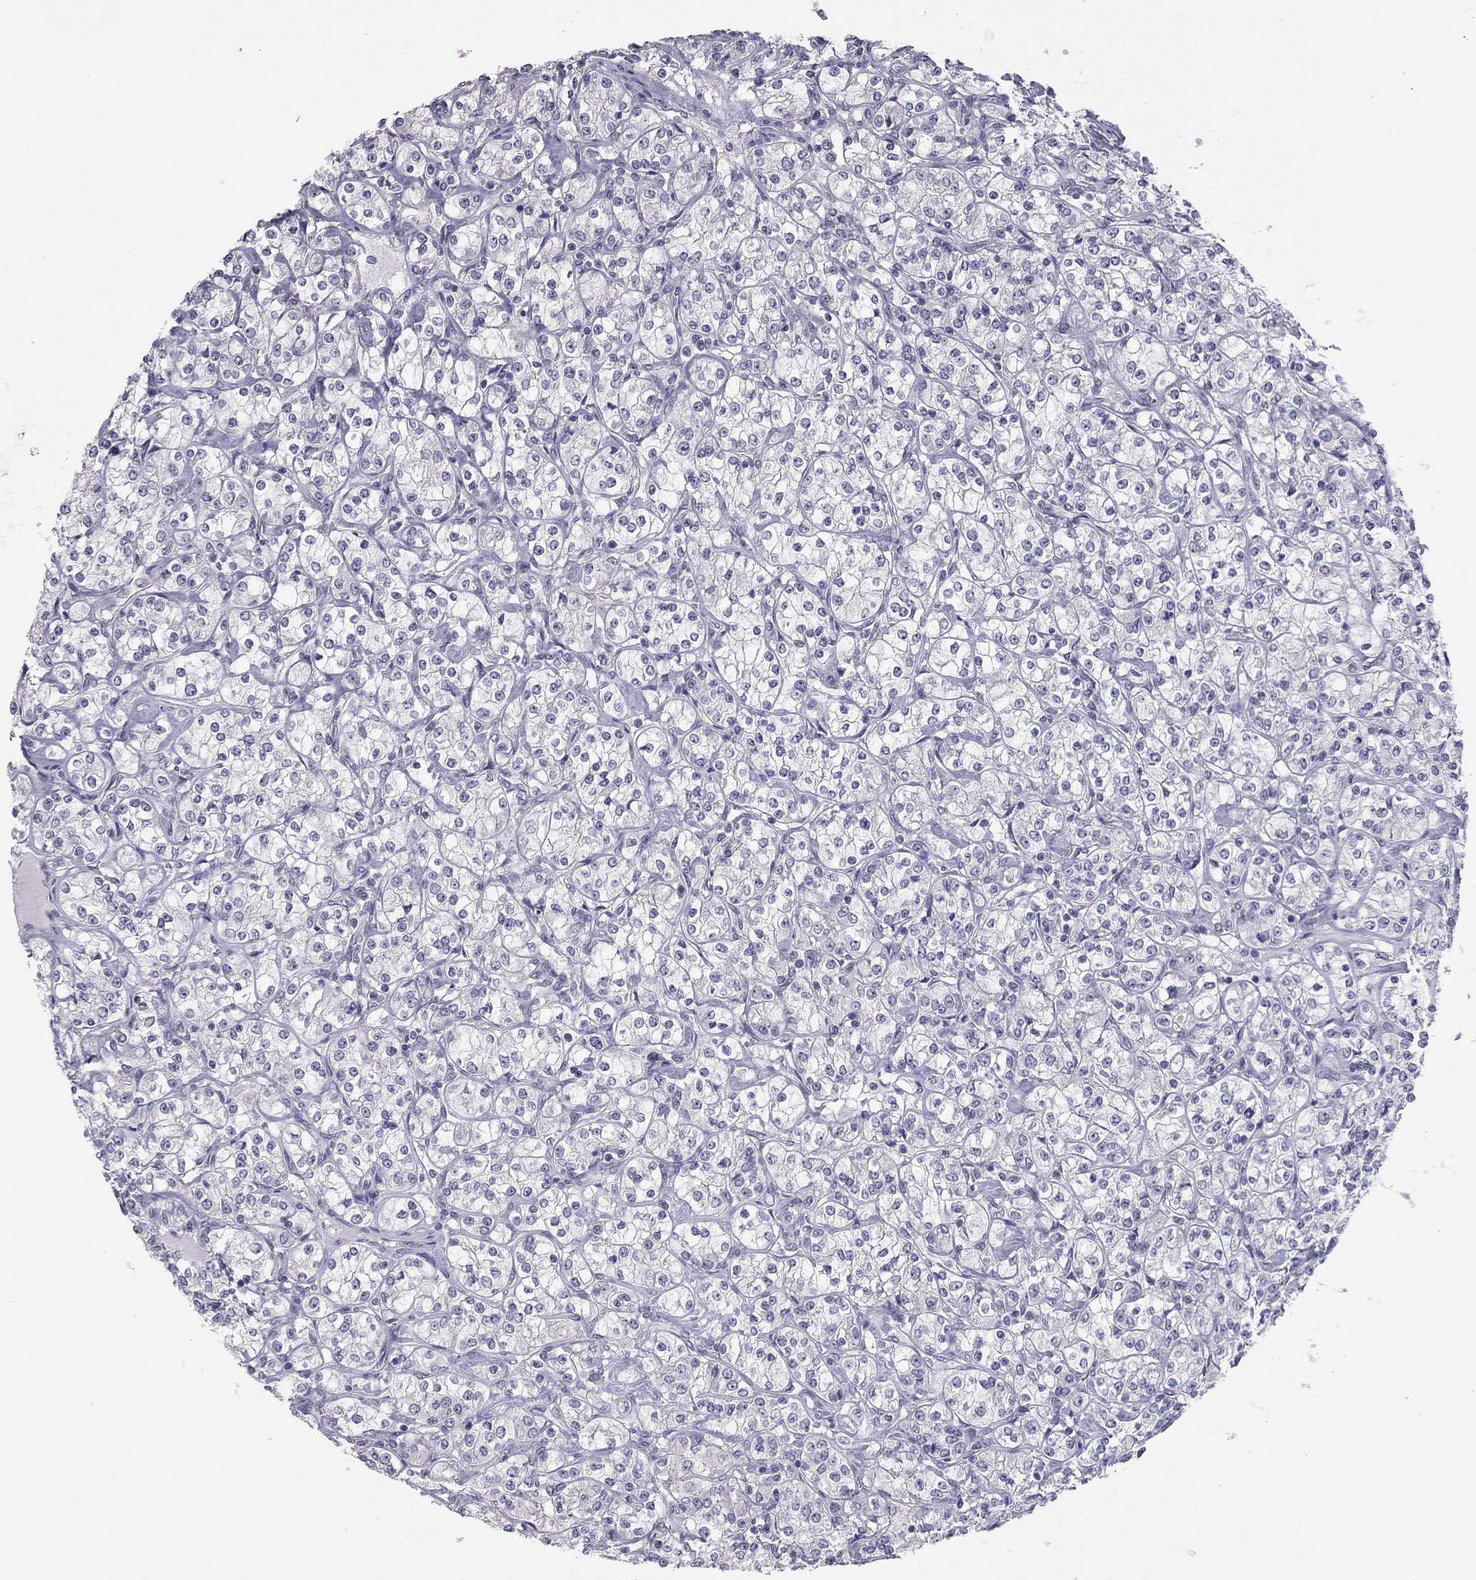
{"staining": {"intensity": "negative", "quantity": "none", "location": "none"}, "tissue": "renal cancer", "cell_type": "Tumor cells", "image_type": "cancer", "snomed": [{"axis": "morphology", "description": "Adenocarcinoma, NOS"}, {"axis": "topography", "description": "Kidney"}], "caption": "Human renal cancer stained for a protein using immunohistochemistry demonstrates no staining in tumor cells.", "gene": "HSF2BP", "patient": {"sex": "male", "age": 77}}